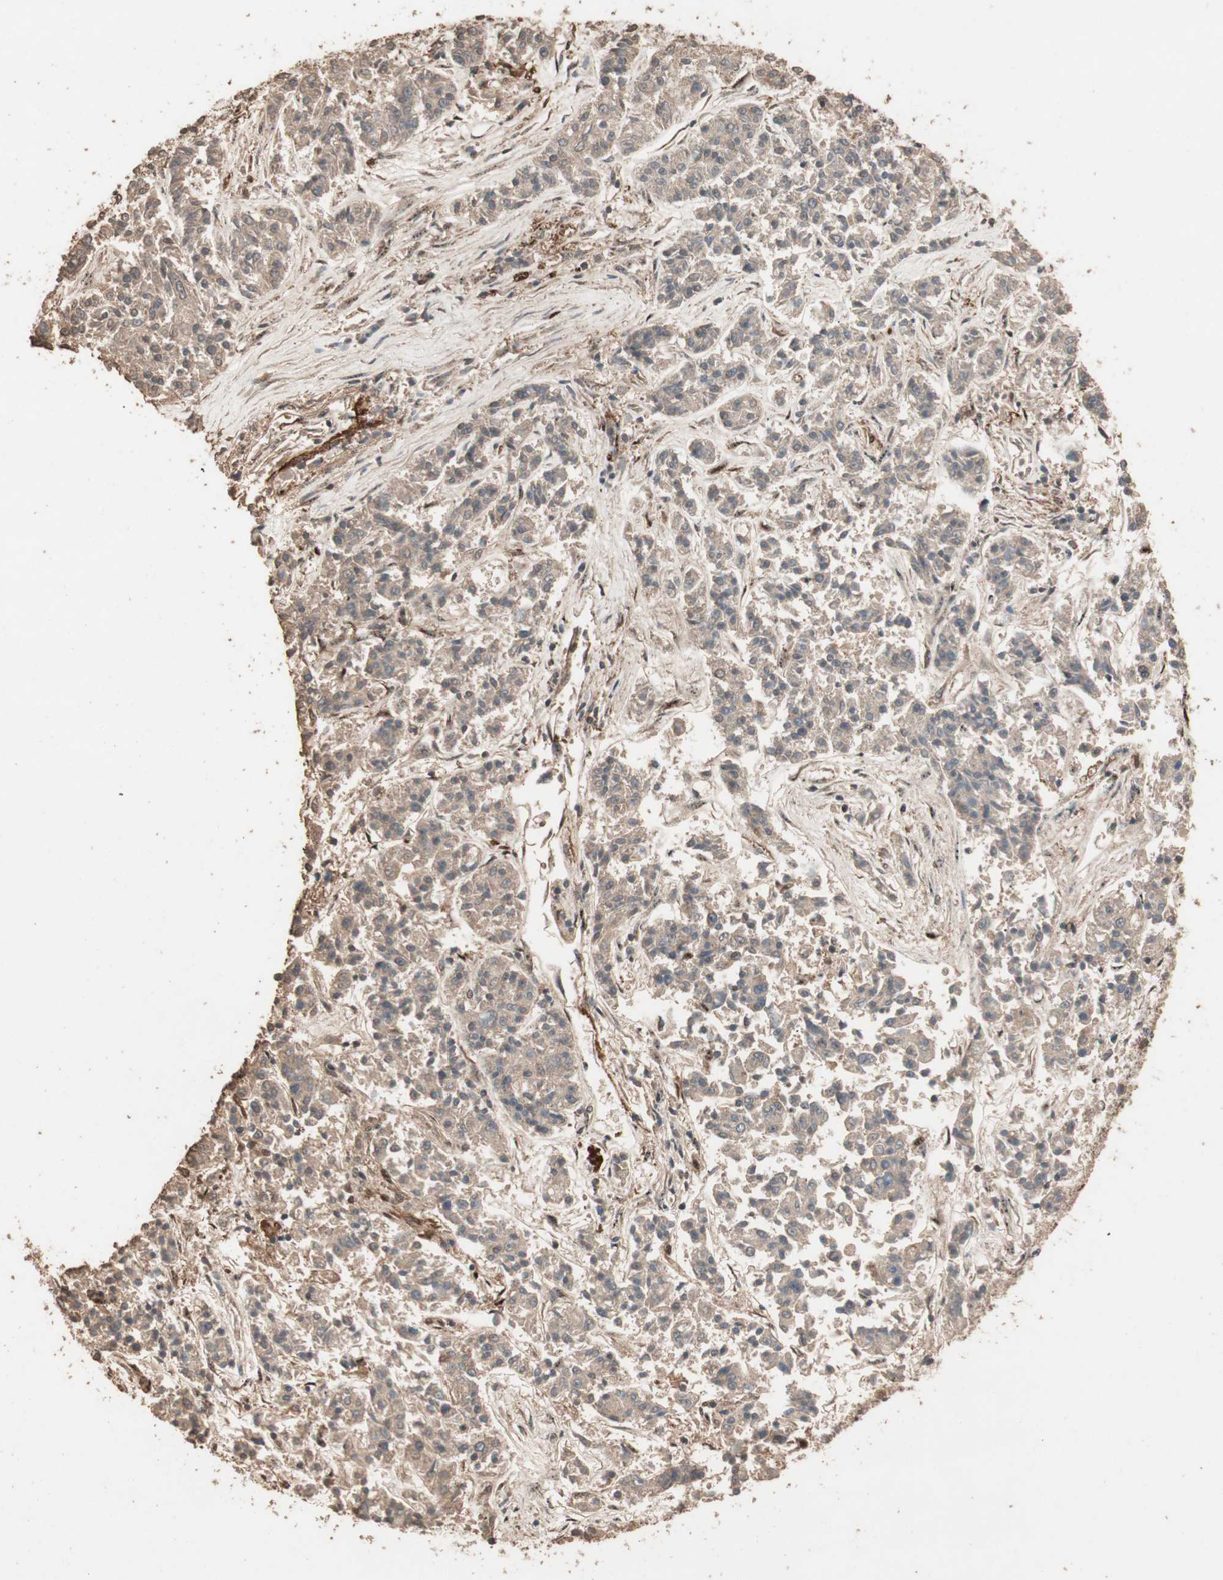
{"staining": {"intensity": "weak", "quantity": ">75%", "location": "cytoplasmic/membranous"}, "tissue": "lung cancer", "cell_type": "Tumor cells", "image_type": "cancer", "snomed": [{"axis": "morphology", "description": "Adenocarcinoma, NOS"}, {"axis": "topography", "description": "Lung"}], "caption": "Lung adenocarcinoma stained for a protein shows weak cytoplasmic/membranous positivity in tumor cells.", "gene": "USP20", "patient": {"sex": "male", "age": 84}}